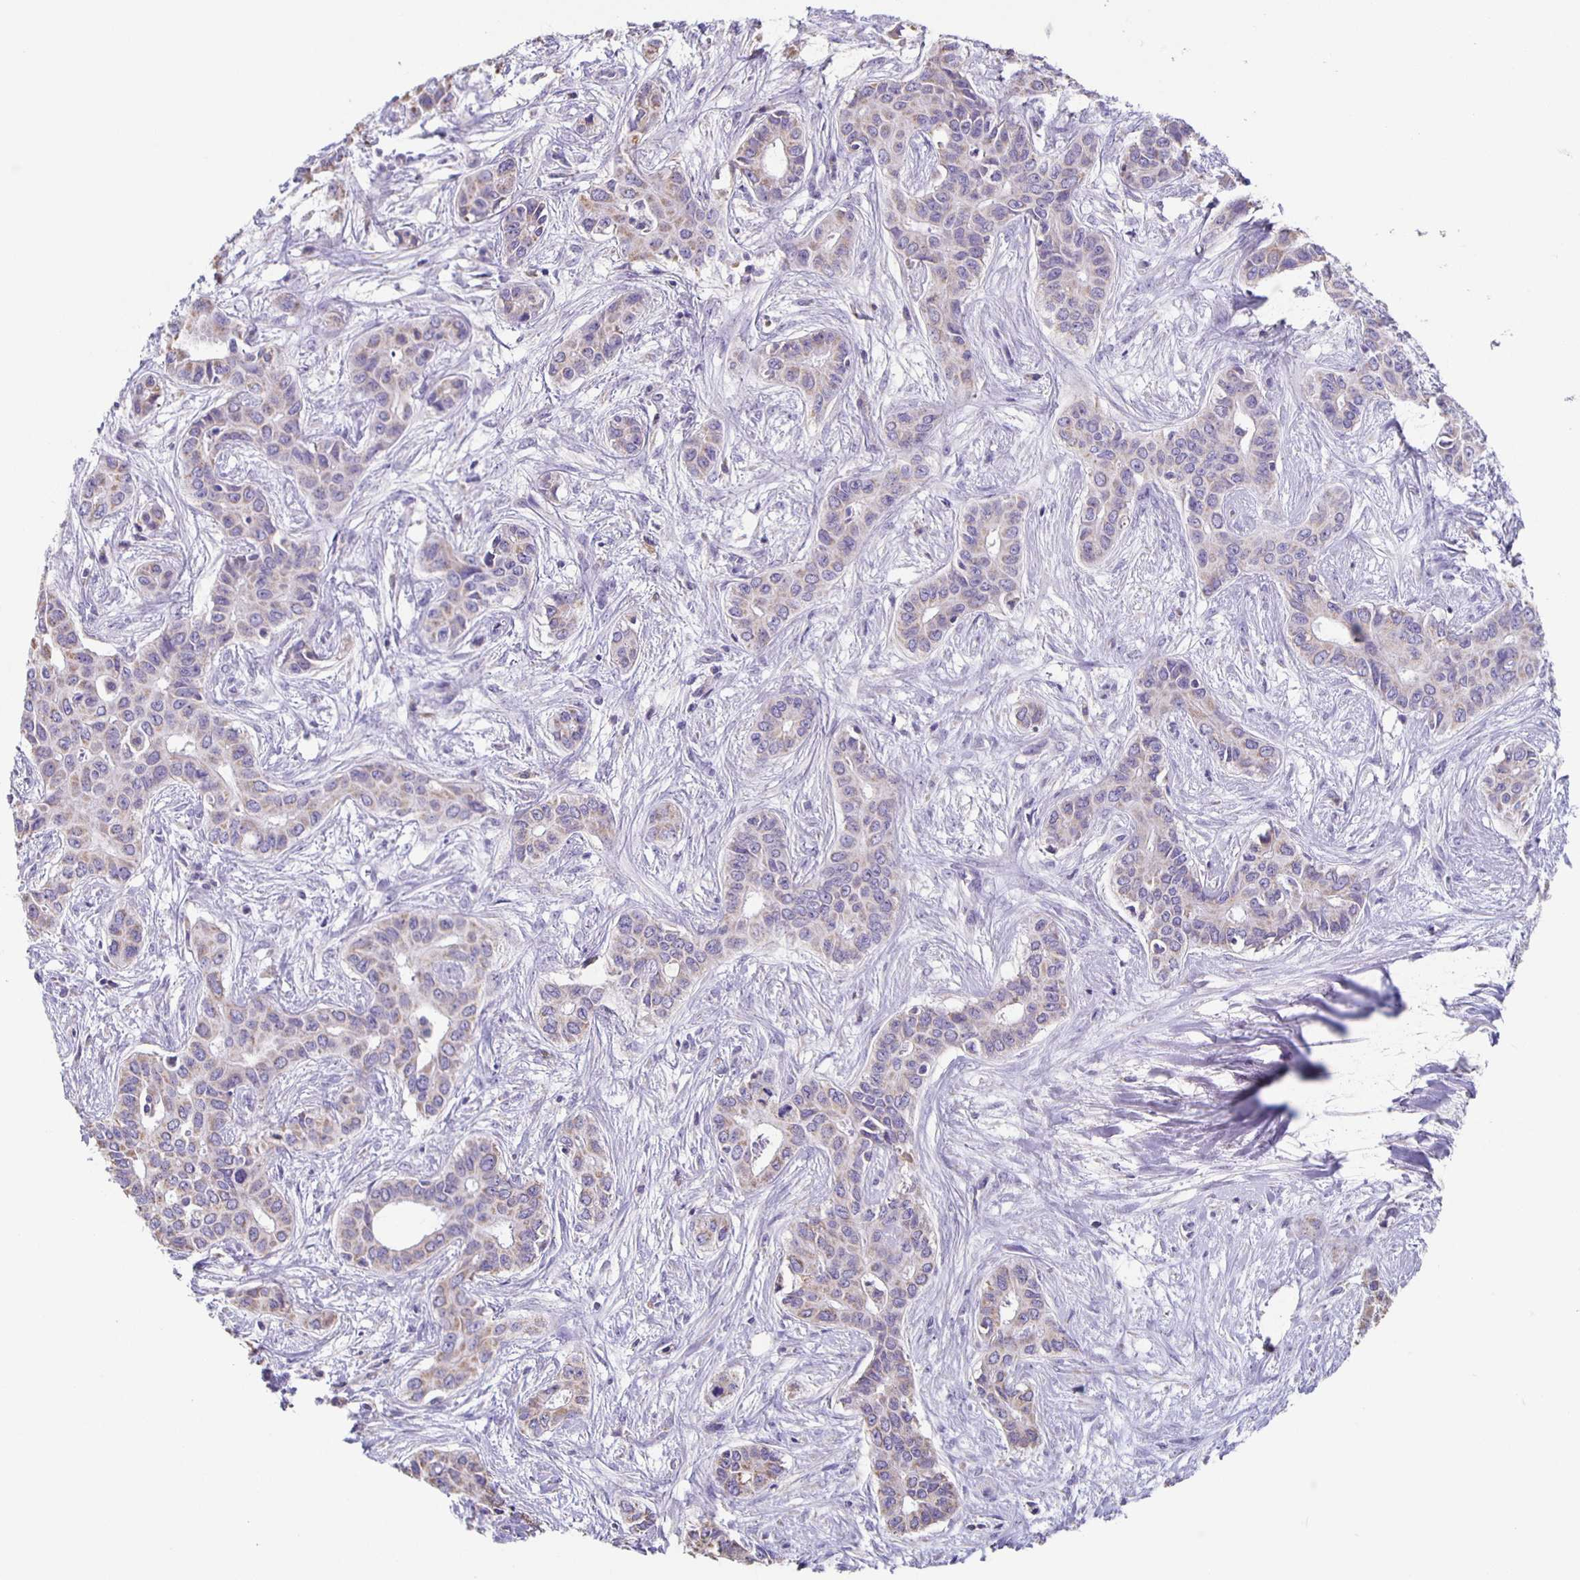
{"staining": {"intensity": "weak", "quantity": "25%-75%", "location": "cytoplasmic/membranous"}, "tissue": "liver cancer", "cell_type": "Tumor cells", "image_type": "cancer", "snomed": [{"axis": "morphology", "description": "Cholangiocarcinoma"}, {"axis": "topography", "description": "Liver"}], "caption": "Weak cytoplasmic/membranous staining is seen in approximately 25%-75% of tumor cells in liver cancer. Nuclei are stained in blue.", "gene": "TPPP", "patient": {"sex": "female", "age": 65}}